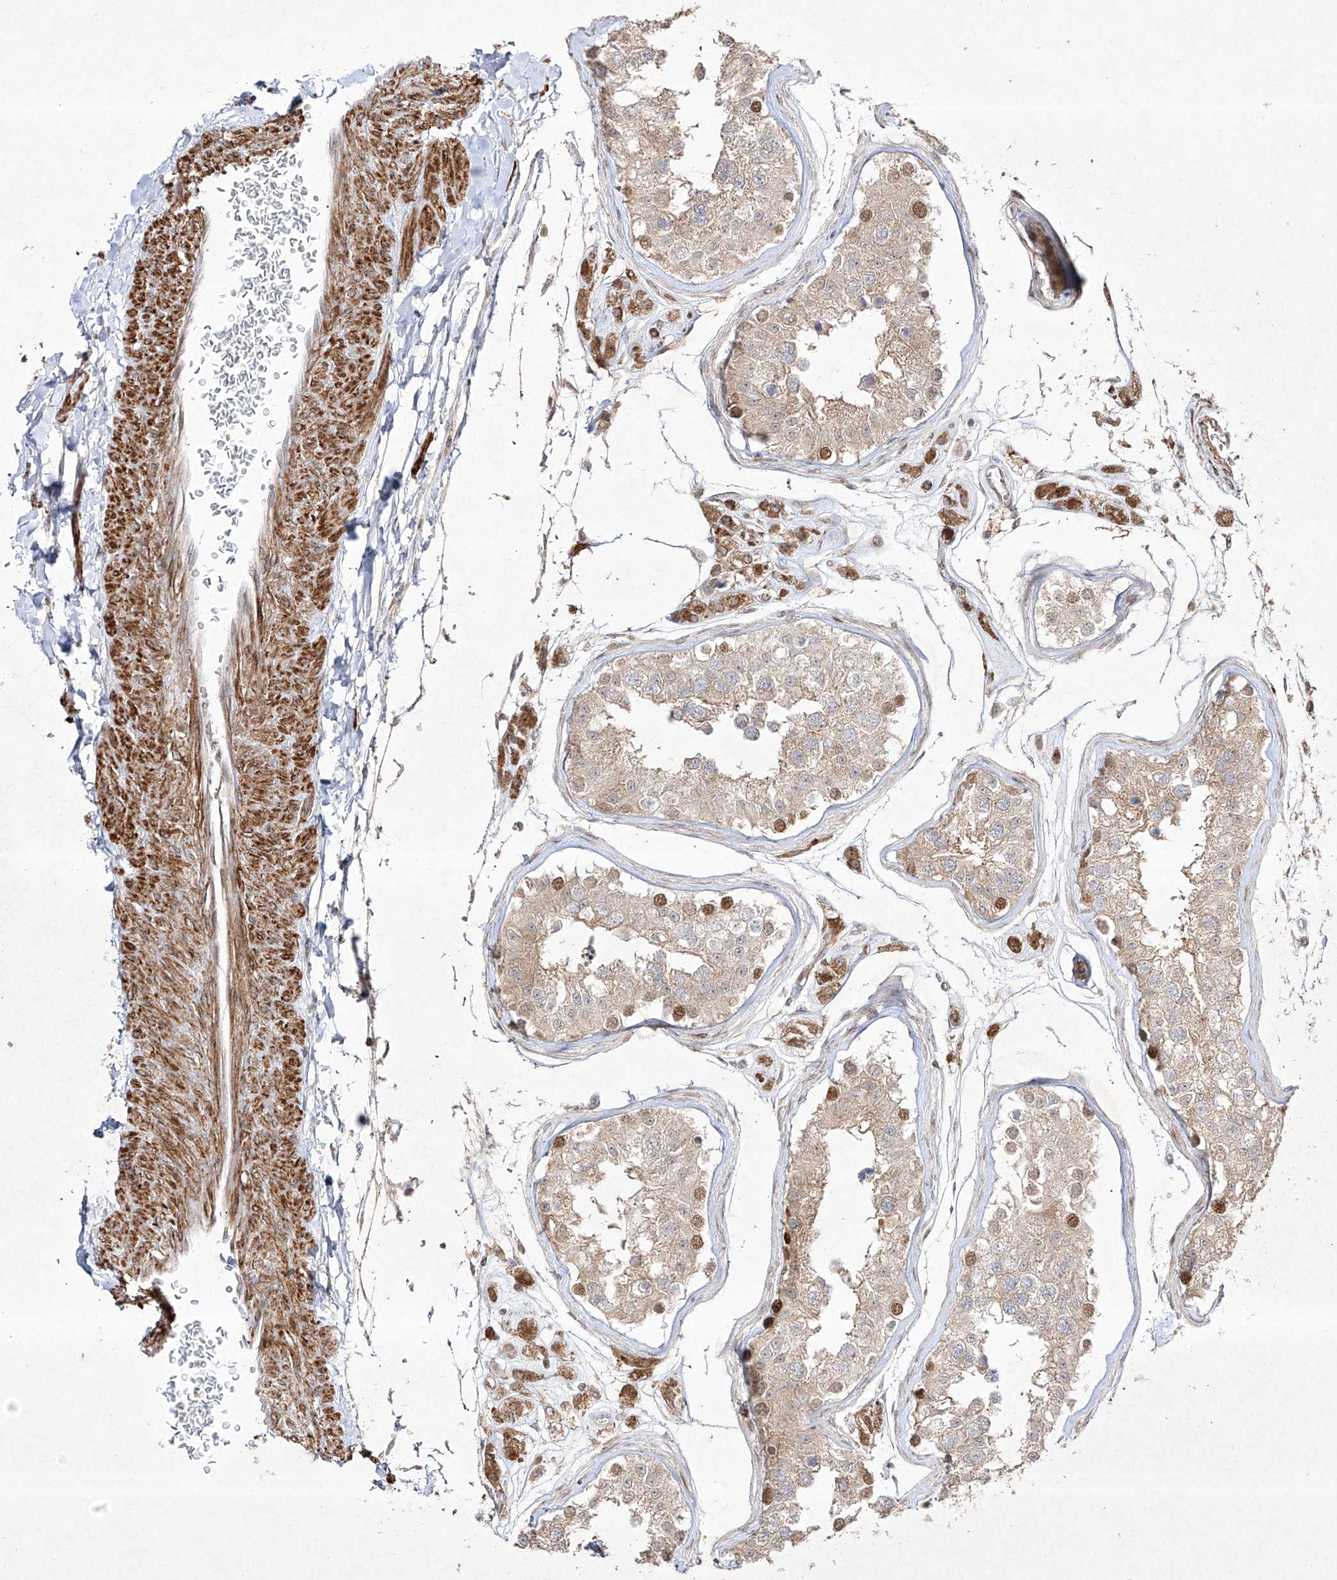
{"staining": {"intensity": "strong", "quantity": "<25%", "location": "nuclear"}, "tissue": "testis", "cell_type": "Cells in seminiferous ducts", "image_type": "normal", "snomed": [{"axis": "morphology", "description": "Normal tissue, NOS"}, {"axis": "morphology", "description": "Adenocarcinoma, metastatic, NOS"}, {"axis": "topography", "description": "Testis"}], "caption": "DAB (3,3'-diaminobenzidine) immunohistochemical staining of benign testis shows strong nuclear protein staining in about <25% of cells in seminiferous ducts. (DAB = brown stain, brightfield microscopy at high magnification).", "gene": "KDM1B", "patient": {"sex": "male", "age": 26}}